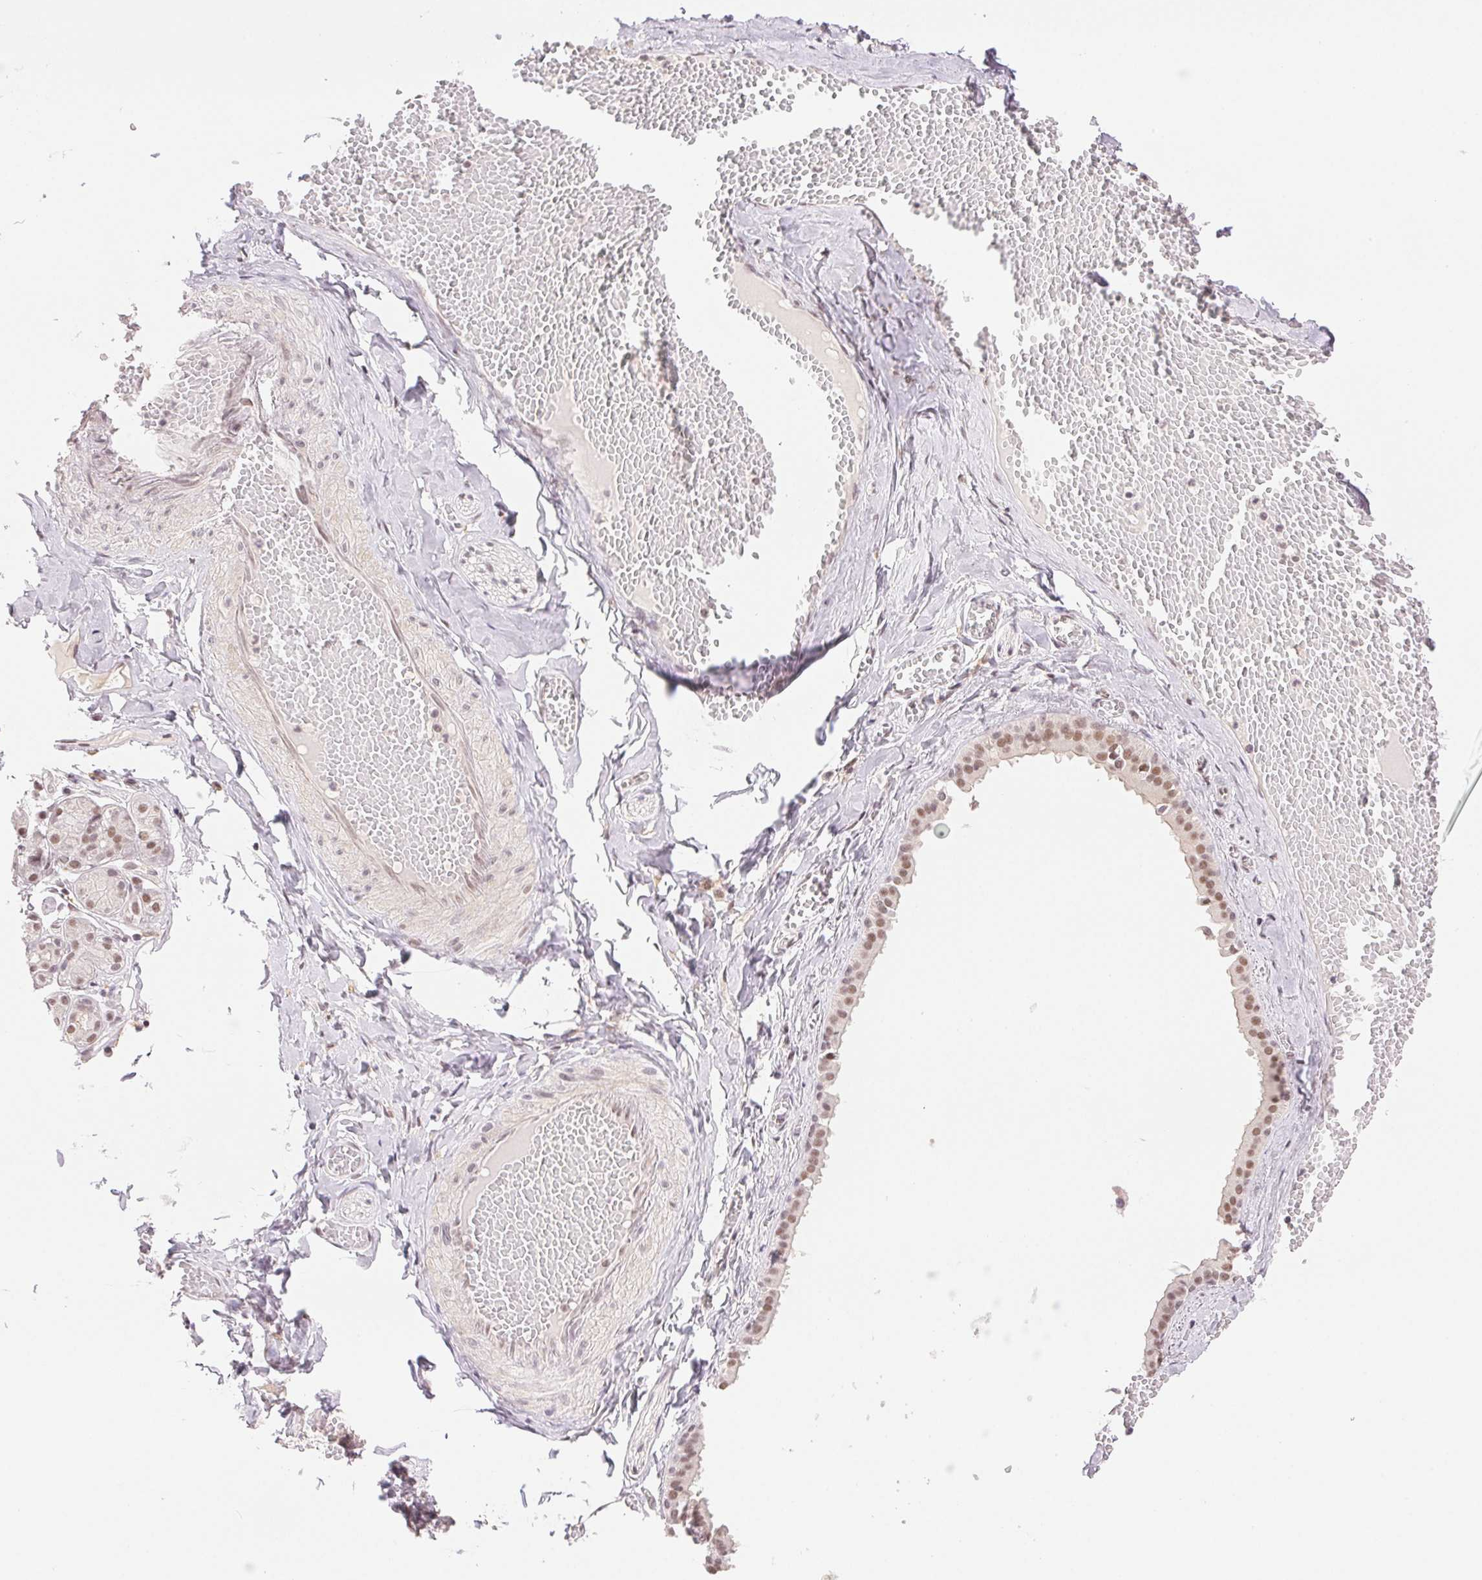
{"staining": {"intensity": "weak", "quantity": "25%-75%", "location": "nuclear"}, "tissue": "salivary gland", "cell_type": "Glandular cells", "image_type": "normal", "snomed": [{"axis": "morphology", "description": "Normal tissue, NOS"}, {"axis": "topography", "description": "Salivary gland"}, {"axis": "topography", "description": "Peripheral nerve tissue"}], "caption": "Immunohistochemical staining of normal salivary gland shows 25%-75% levels of weak nuclear protein positivity in about 25%-75% of glandular cells. Using DAB (3,3'-diaminobenzidine) (brown) and hematoxylin (blue) stains, captured at high magnification using brightfield microscopy.", "gene": "PRPF18", "patient": {"sex": "male", "age": 71}}